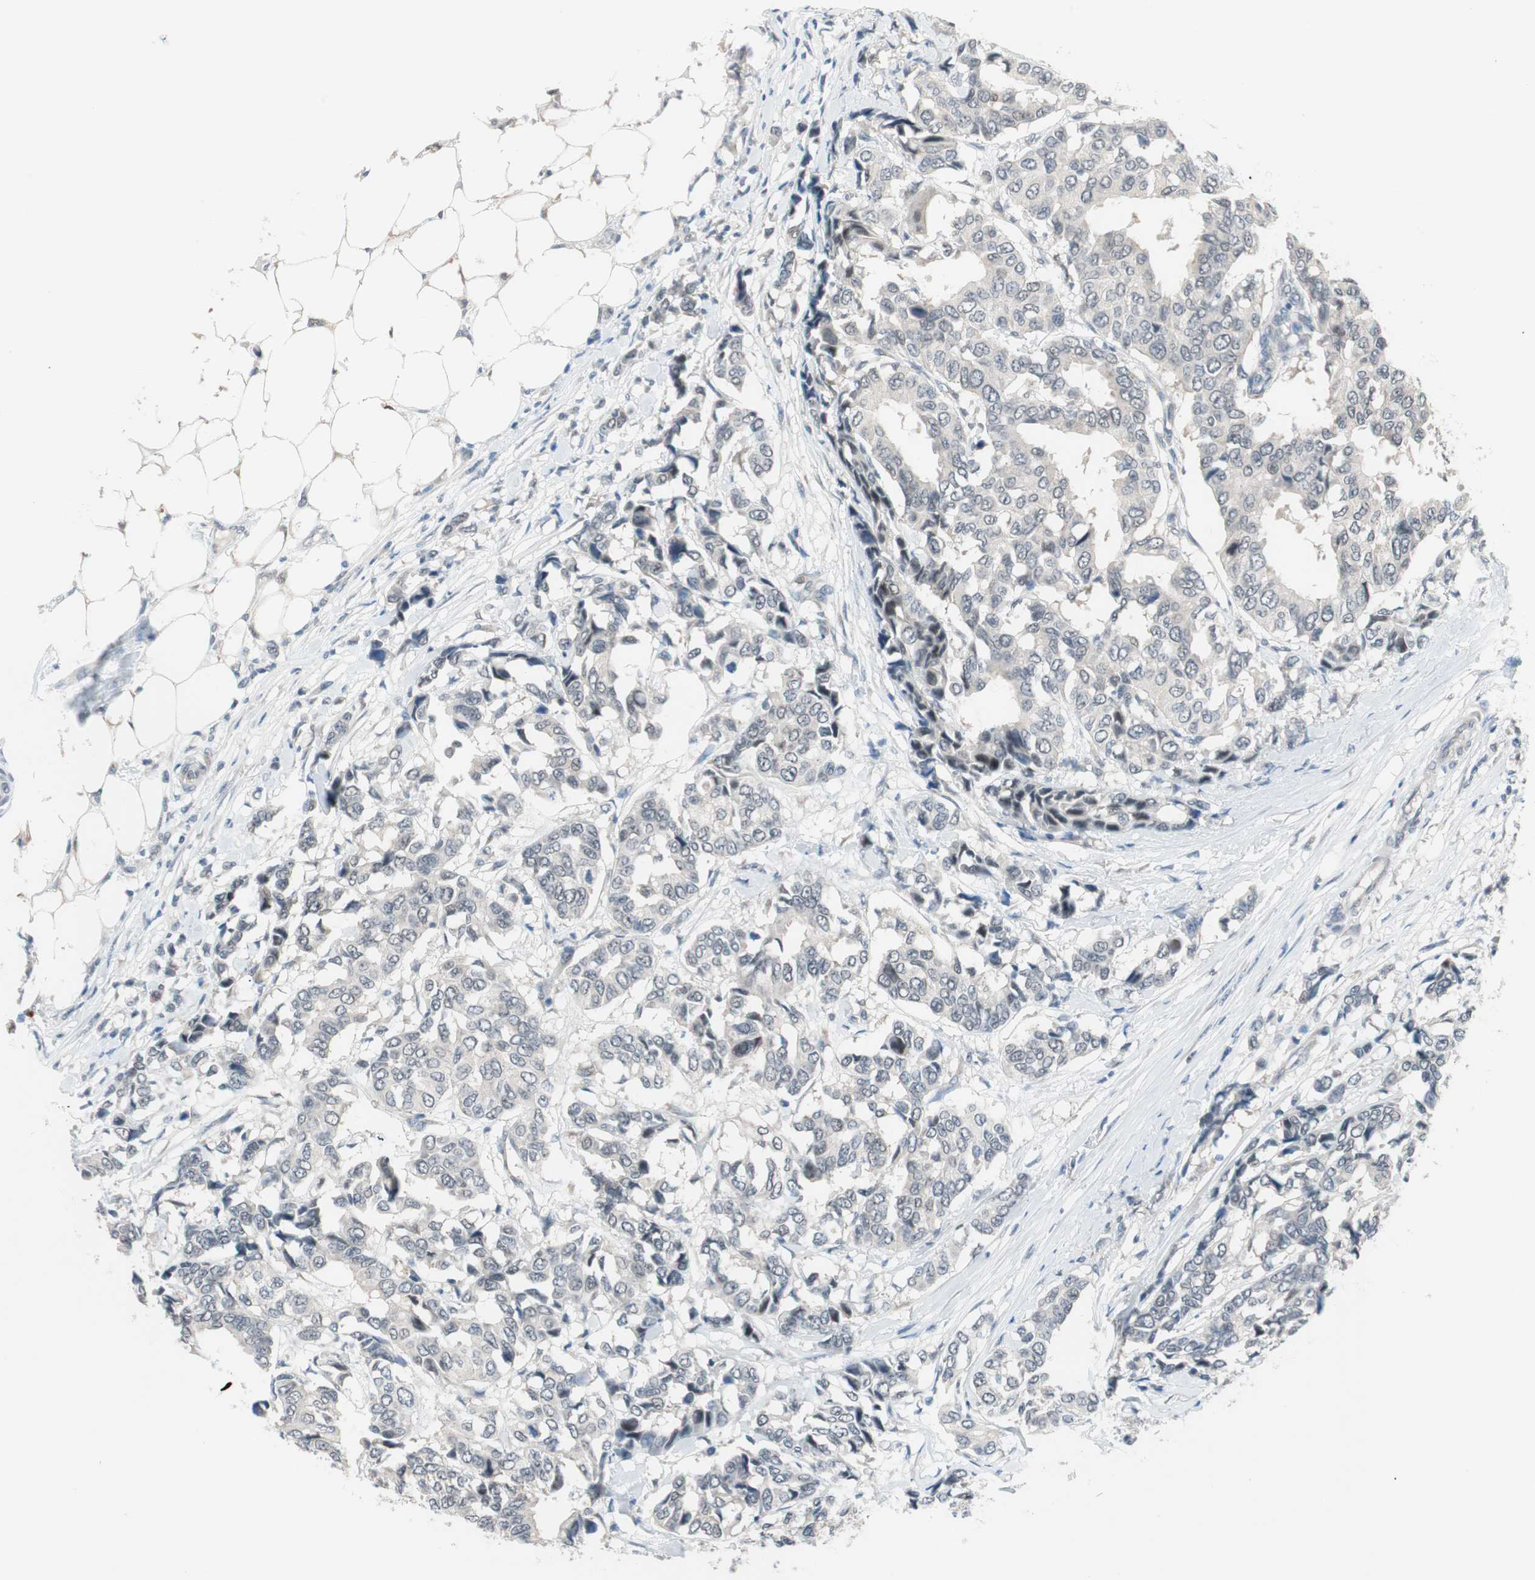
{"staining": {"intensity": "negative", "quantity": "none", "location": "none"}, "tissue": "breast cancer", "cell_type": "Tumor cells", "image_type": "cancer", "snomed": [{"axis": "morphology", "description": "Duct carcinoma"}, {"axis": "topography", "description": "Breast"}], "caption": "Immunohistochemistry (IHC) photomicrograph of neoplastic tissue: breast cancer stained with DAB (3,3'-diaminobenzidine) exhibits no significant protein positivity in tumor cells.", "gene": "GRHL1", "patient": {"sex": "female", "age": 87}}